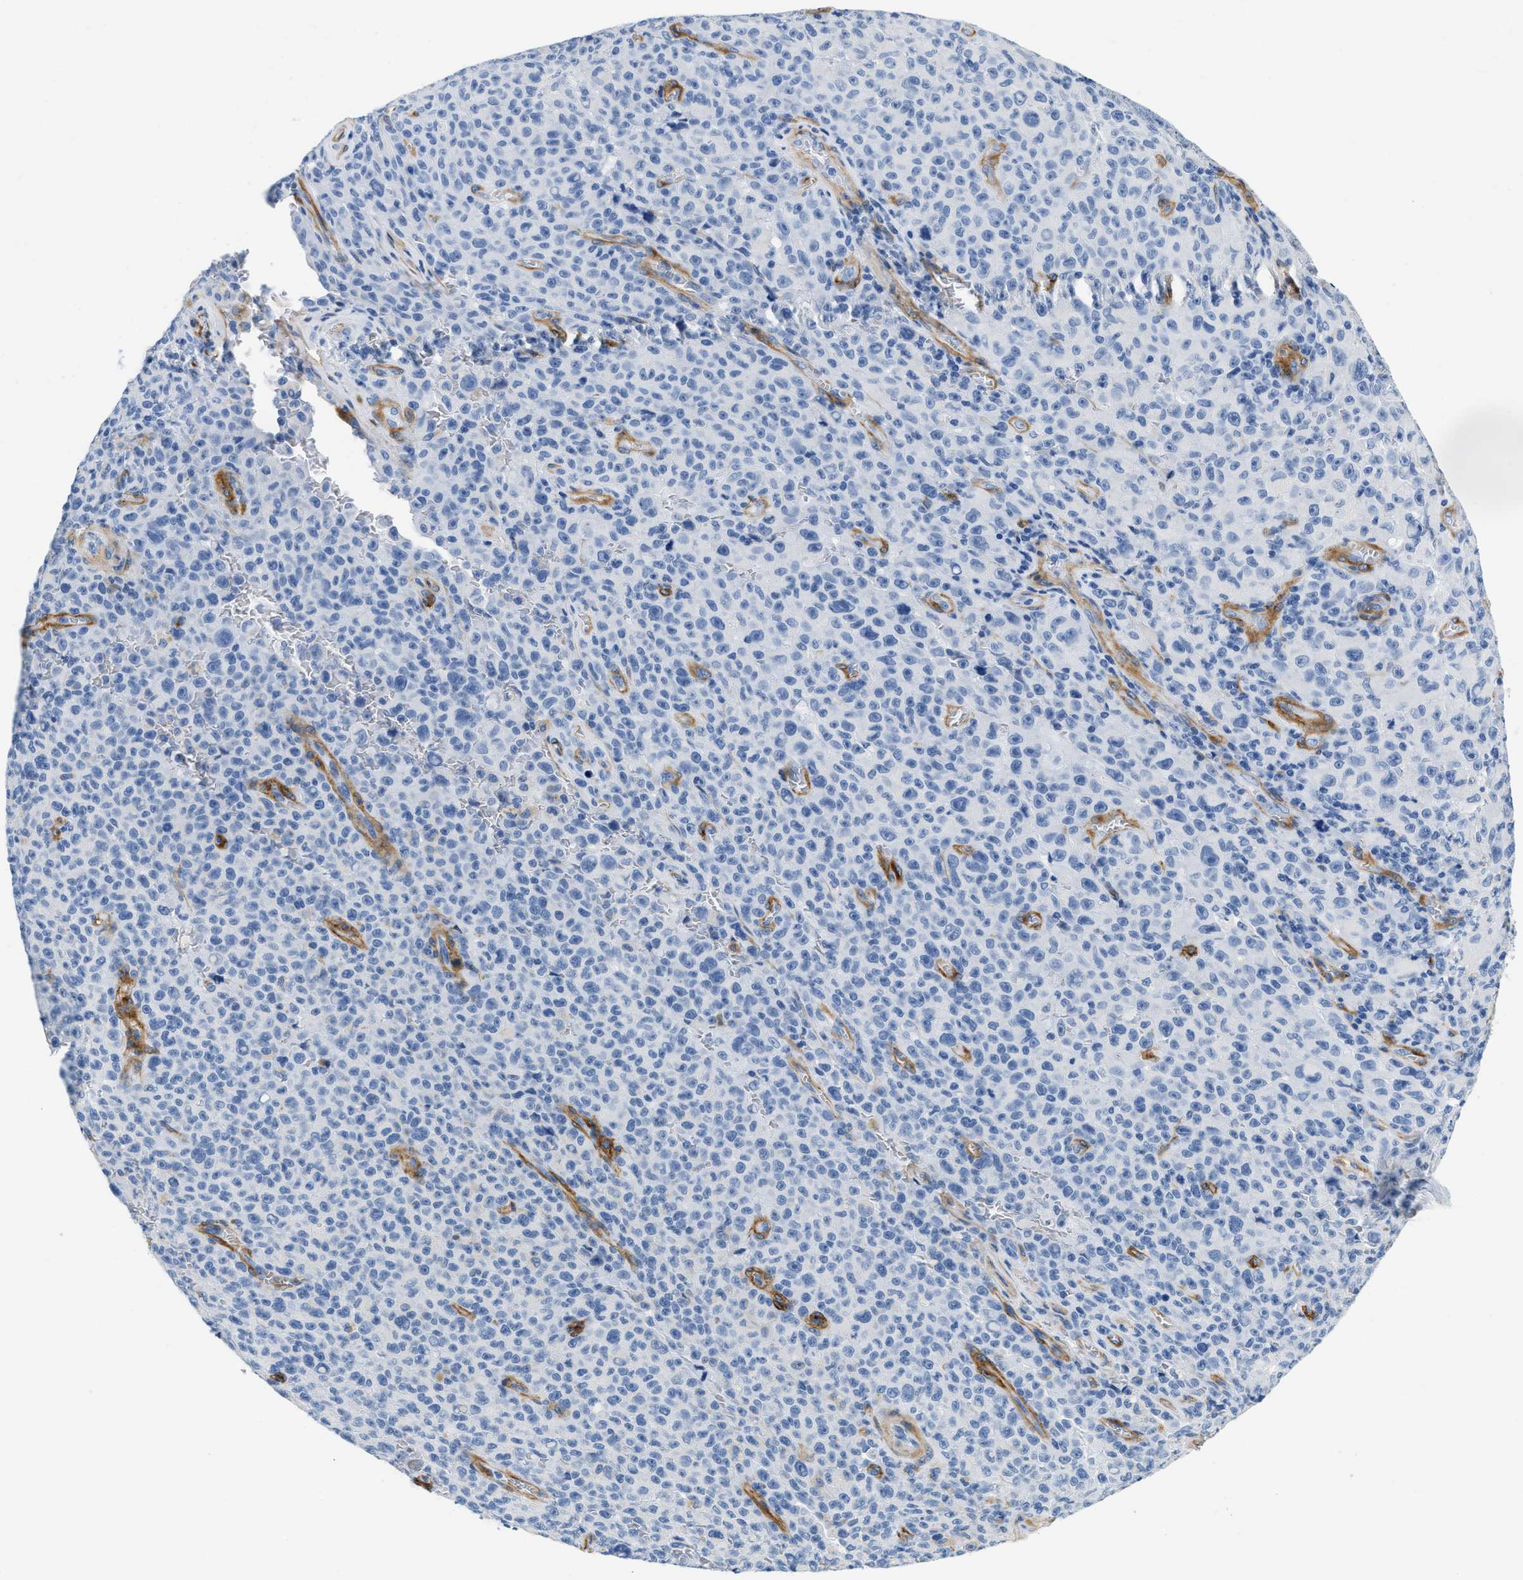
{"staining": {"intensity": "negative", "quantity": "none", "location": "none"}, "tissue": "melanoma", "cell_type": "Tumor cells", "image_type": "cancer", "snomed": [{"axis": "morphology", "description": "Malignant melanoma, NOS"}, {"axis": "topography", "description": "Skin"}], "caption": "High magnification brightfield microscopy of malignant melanoma stained with DAB (3,3'-diaminobenzidine) (brown) and counterstained with hematoxylin (blue): tumor cells show no significant positivity.", "gene": "PDGFRB", "patient": {"sex": "female", "age": 82}}